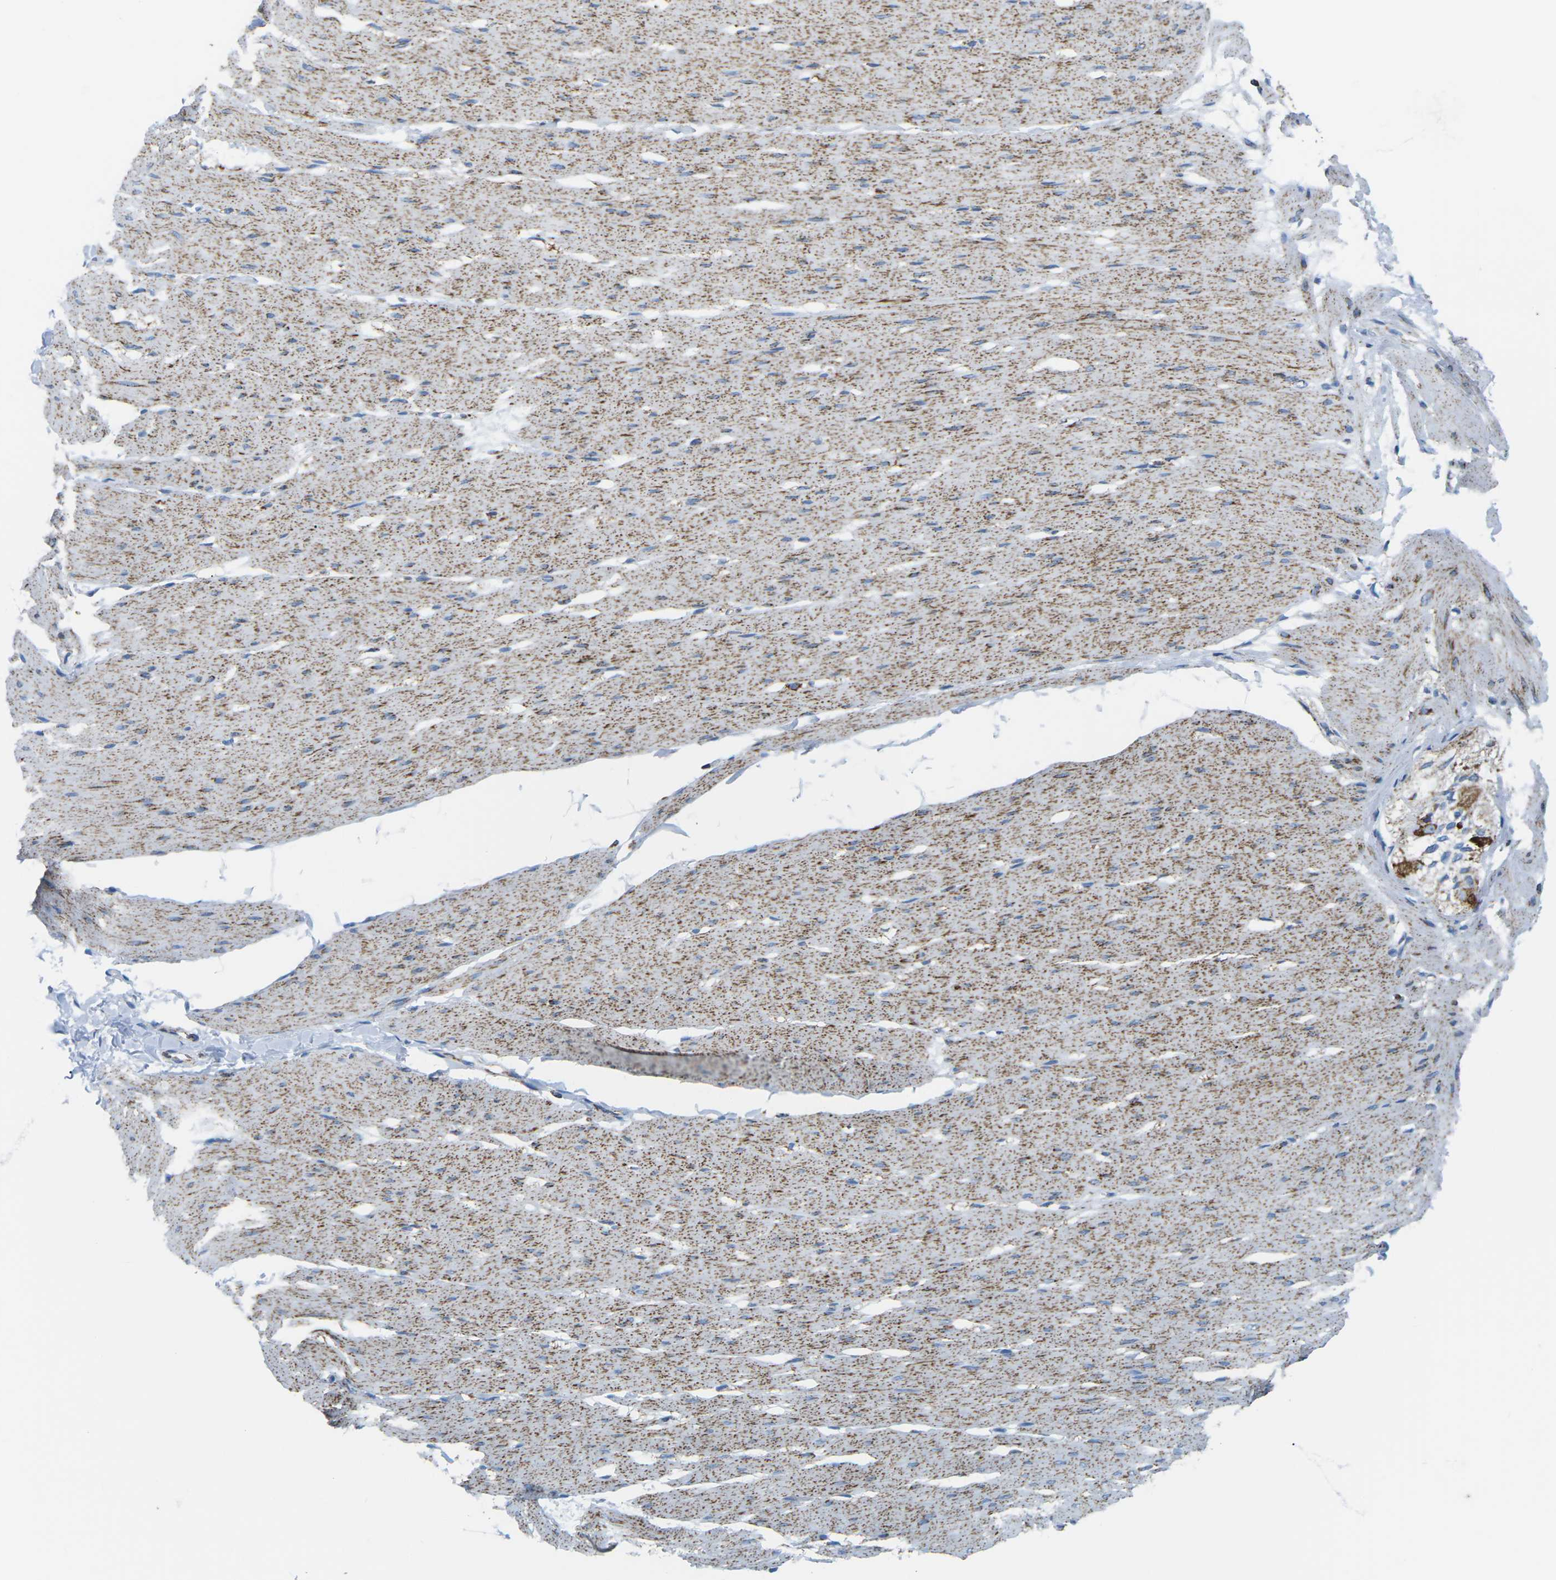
{"staining": {"intensity": "moderate", "quantity": "25%-75%", "location": "cytoplasmic/membranous"}, "tissue": "smooth muscle", "cell_type": "Smooth muscle cells", "image_type": "normal", "snomed": [{"axis": "morphology", "description": "Normal tissue, NOS"}, {"axis": "topography", "description": "Smooth muscle"}, {"axis": "topography", "description": "Colon"}], "caption": "Immunohistochemical staining of benign human smooth muscle reveals medium levels of moderate cytoplasmic/membranous expression in about 25%-75% of smooth muscle cells.", "gene": "COX6C", "patient": {"sex": "male", "age": 67}}